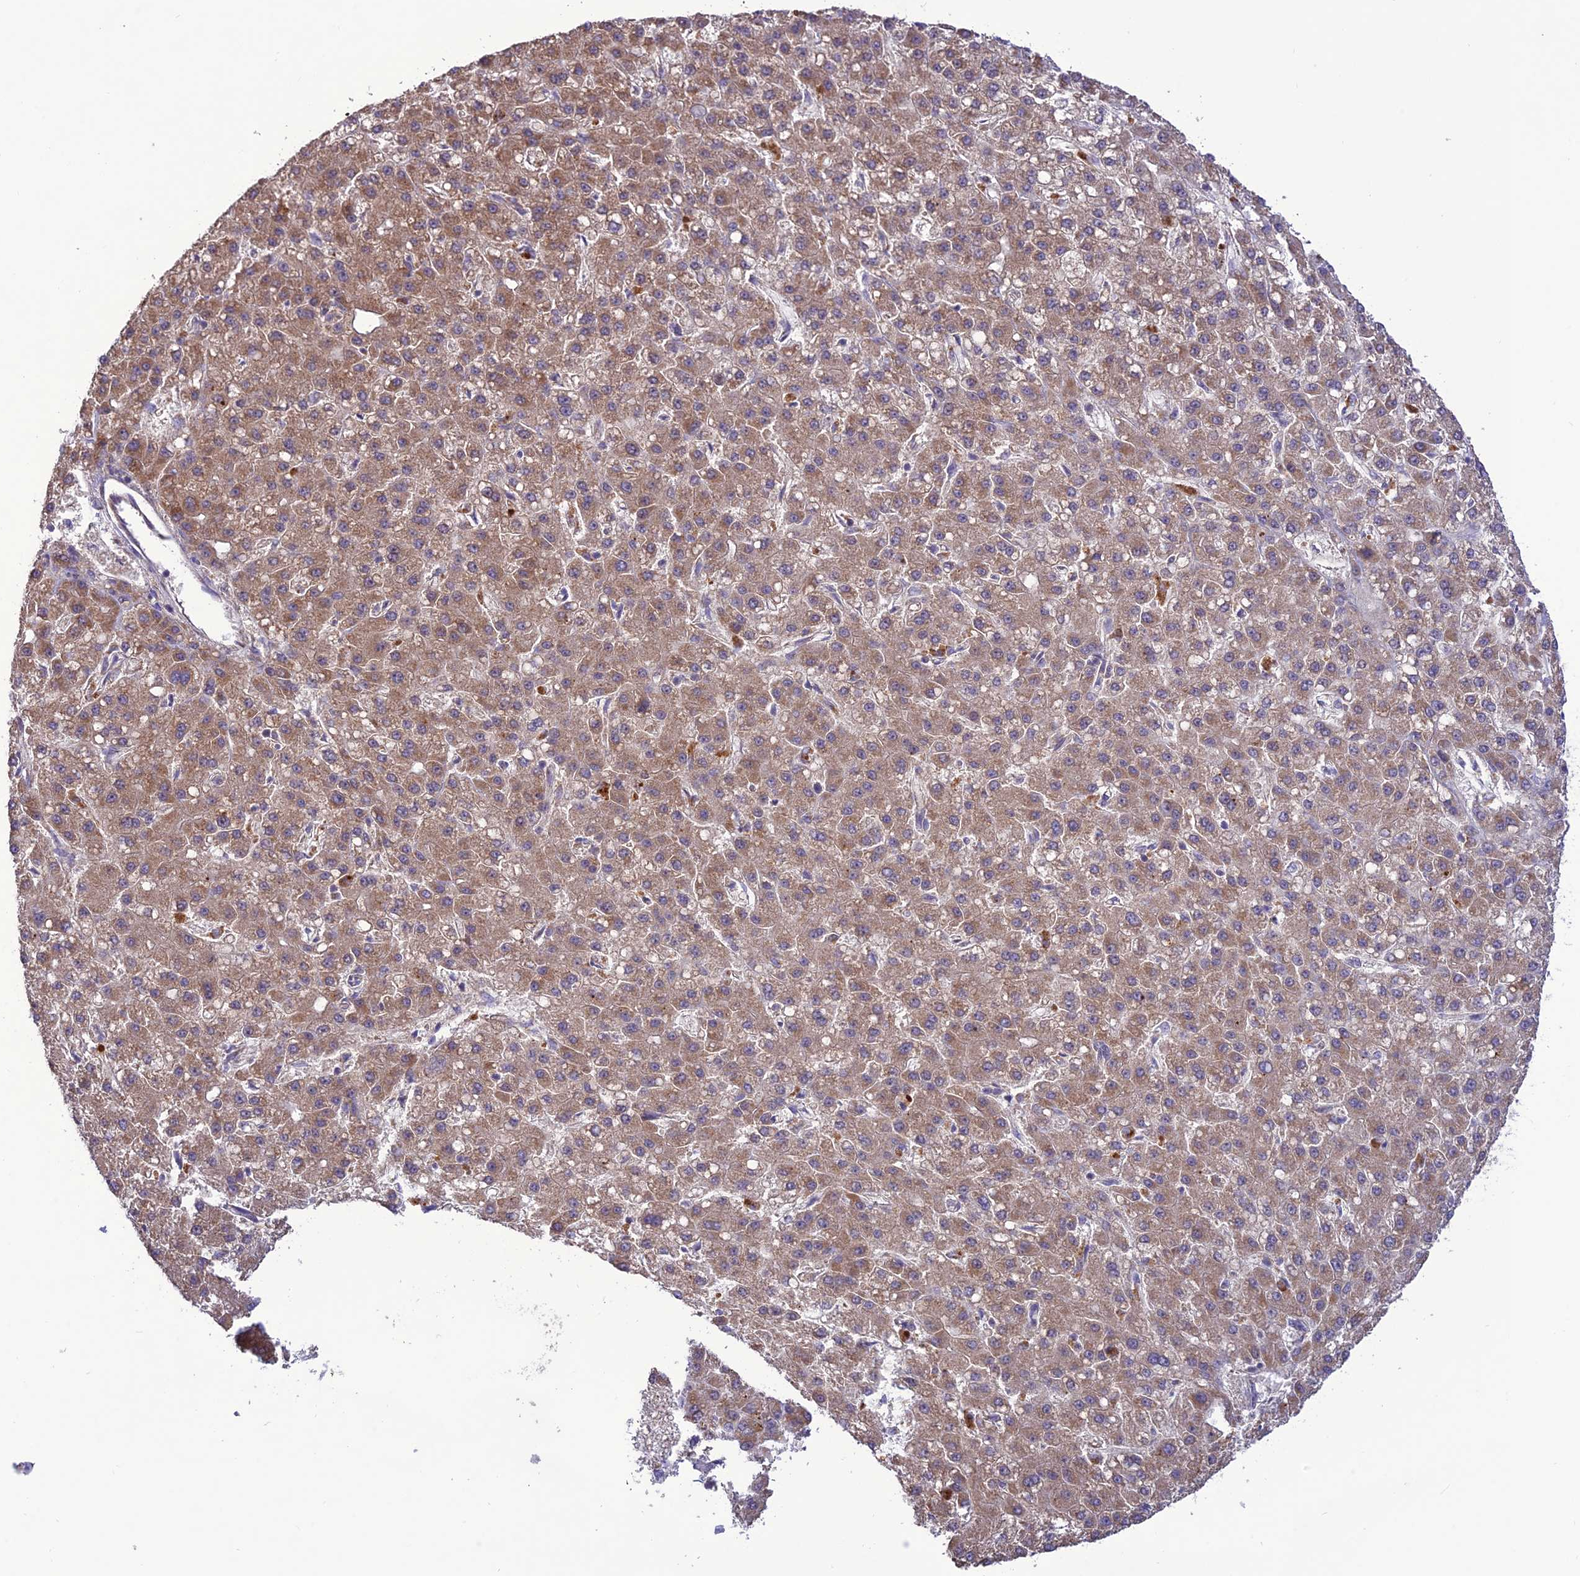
{"staining": {"intensity": "moderate", "quantity": ">75%", "location": "cytoplasmic/membranous"}, "tissue": "liver cancer", "cell_type": "Tumor cells", "image_type": "cancer", "snomed": [{"axis": "morphology", "description": "Carcinoma, Hepatocellular, NOS"}, {"axis": "topography", "description": "Liver"}], "caption": "A high-resolution image shows immunohistochemistry (IHC) staining of hepatocellular carcinoma (liver), which demonstrates moderate cytoplasmic/membranous positivity in about >75% of tumor cells.", "gene": "NDUFAF1", "patient": {"sex": "male", "age": 67}}